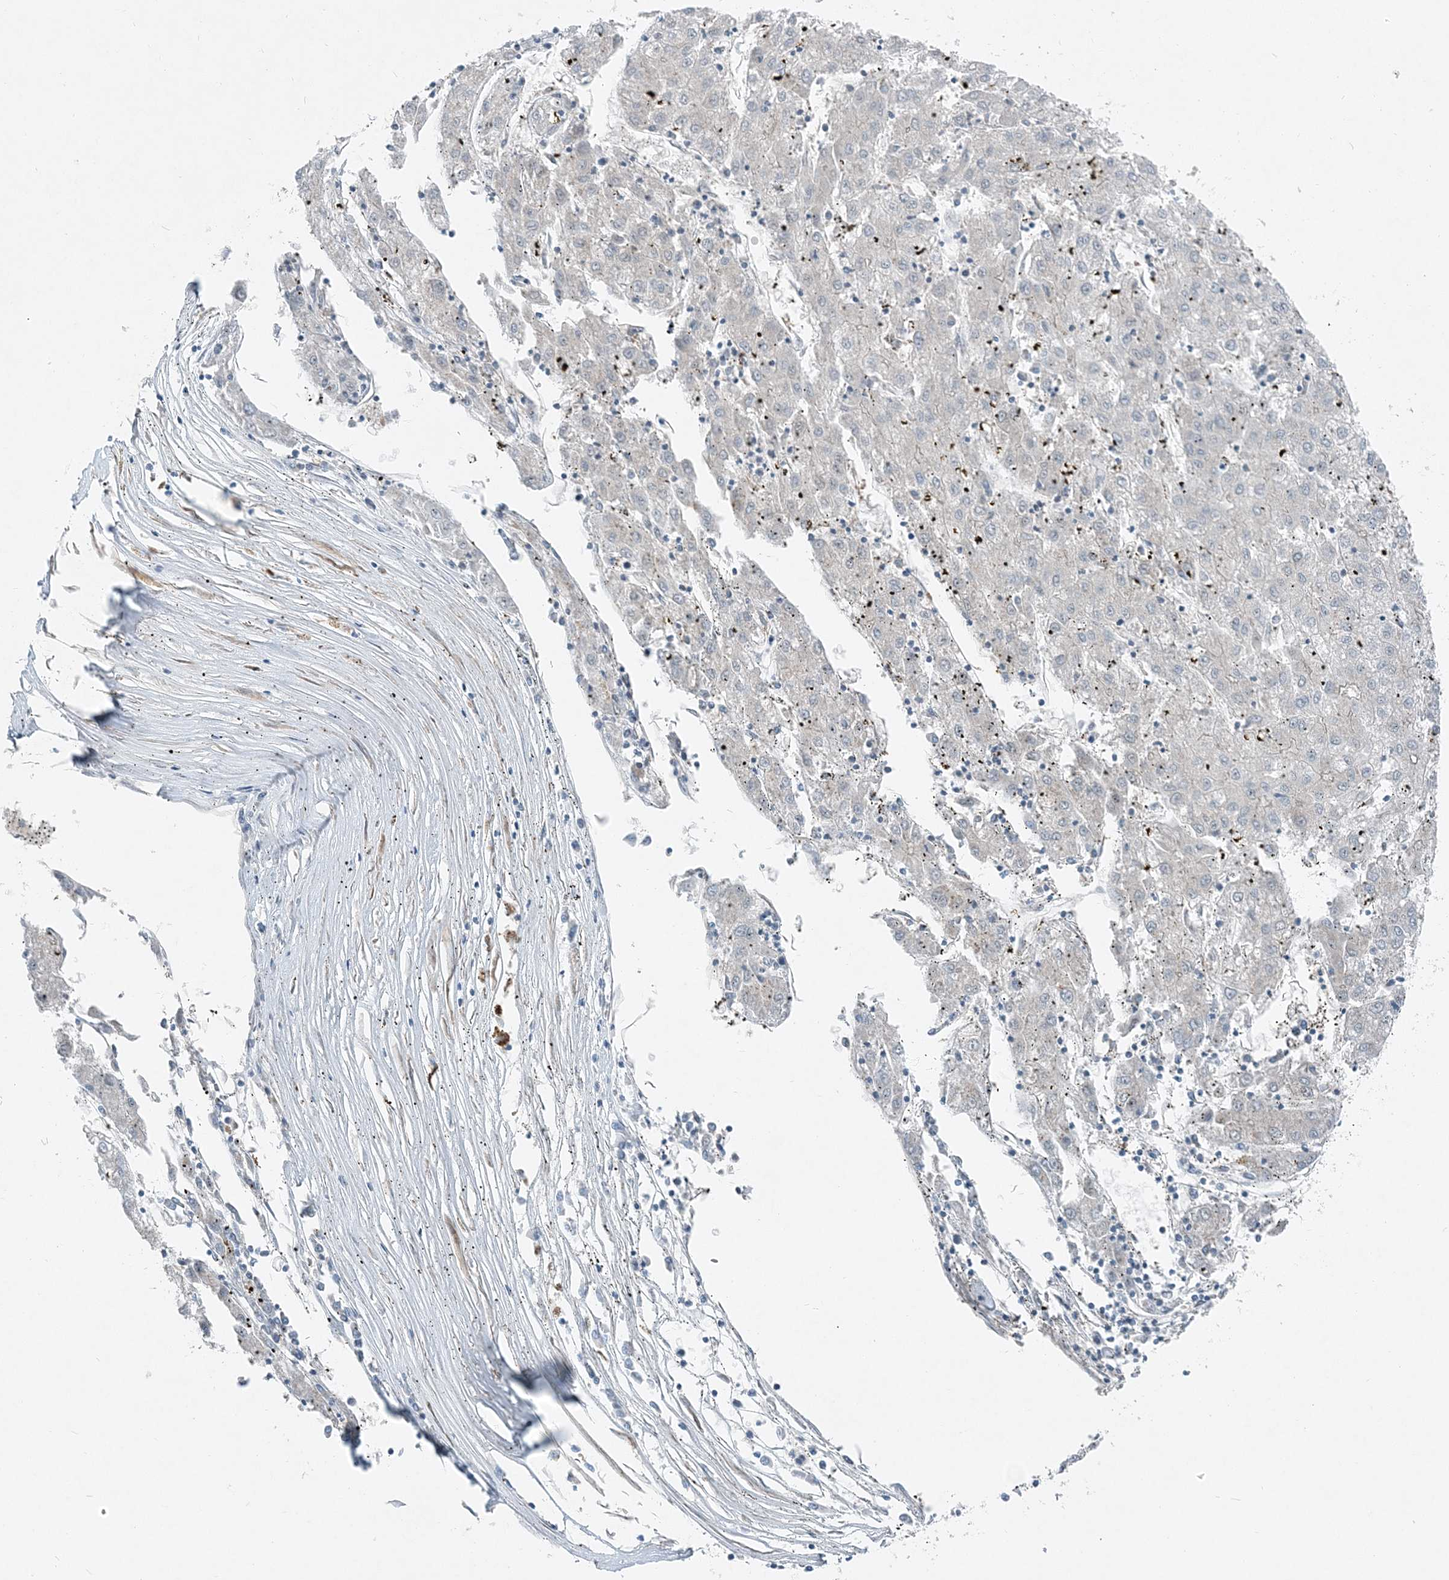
{"staining": {"intensity": "negative", "quantity": "none", "location": "none"}, "tissue": "liver cancer", "cell_type": "Tumor cells", "image_type": "cancer", "snomed": [{"axis": "morphology", "description": "Carcinoma, Hepatocellular, NOS"}, {"axis": "topography", "description": "Liver"}], "caption": "DAB (3,3'-diaminobenzidine) immunohistochemical staining of human hepatocellular carcinoma (liver) reveals no significant staining in tumor cells.", "gene": "ARMH1", "patient": {"sex": "male", "age": 72}}